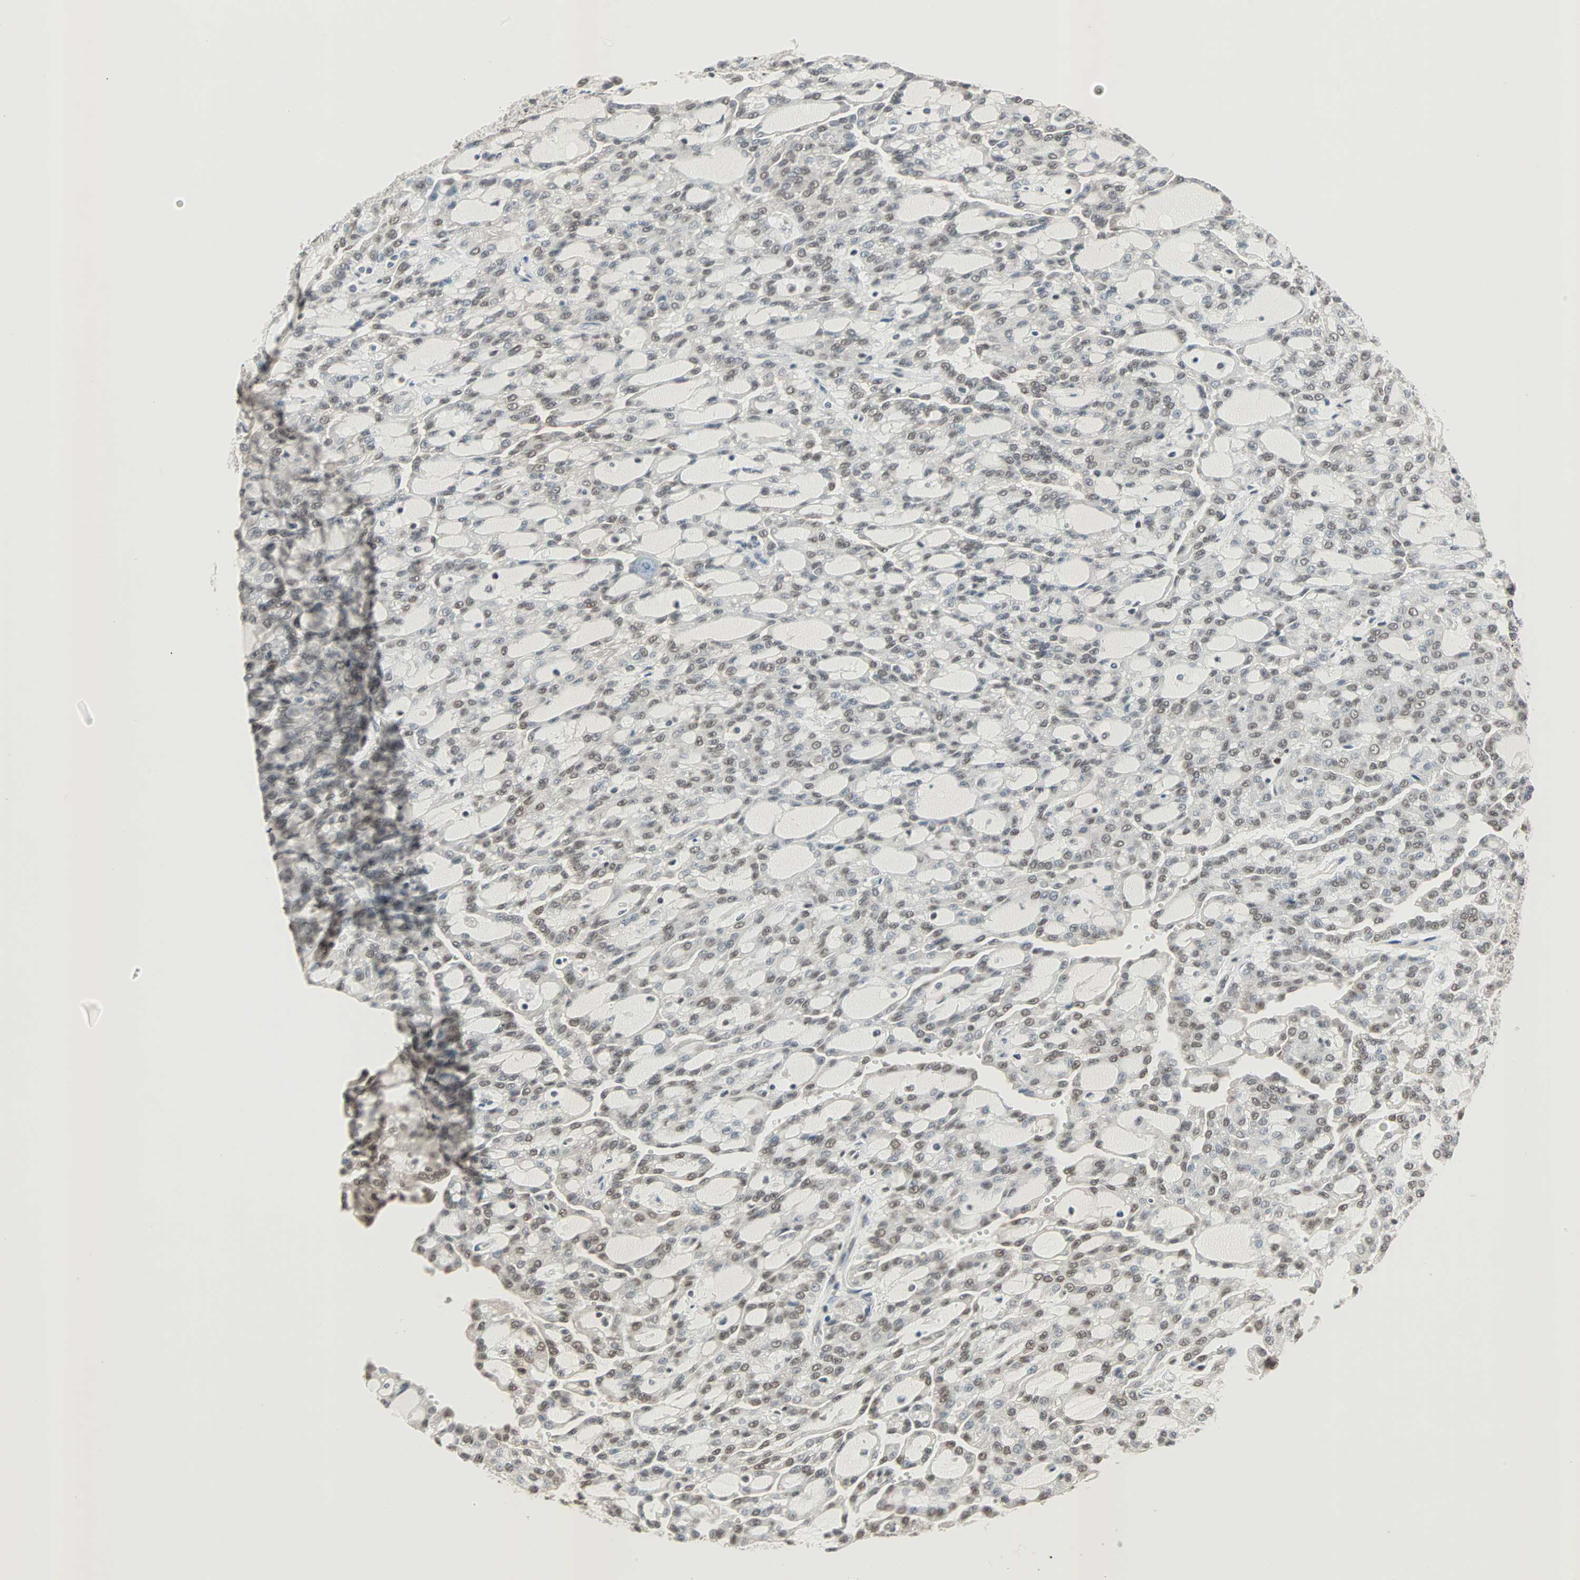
{"staining": {"intensity": "weak", "quantity": ">75%", "location": "nuclear"}, "tissue": "renal cancer", "cell_type": "Tumor cells", "image_type": "cancer", "snomed": [{"axis": "morphology", "description": "Adenocarcinoma, NOS"}, {"axis": "topography", "description": "Kidney"}], "caption": "IHC staining of renal cancer (adenocarcinoma), which reveals low levels of weak nuclear positivity in approximately >75% of tumor cells indicating weak nuclear protein expression. The staining was performed using DAB (3,3'-diaminobenzidine) (brown) for protein detection and nuclei were counterstained in hematoxylin (blue).", "gene": "DAZAP1", "patient": {"sex": "male", "age": 63}}